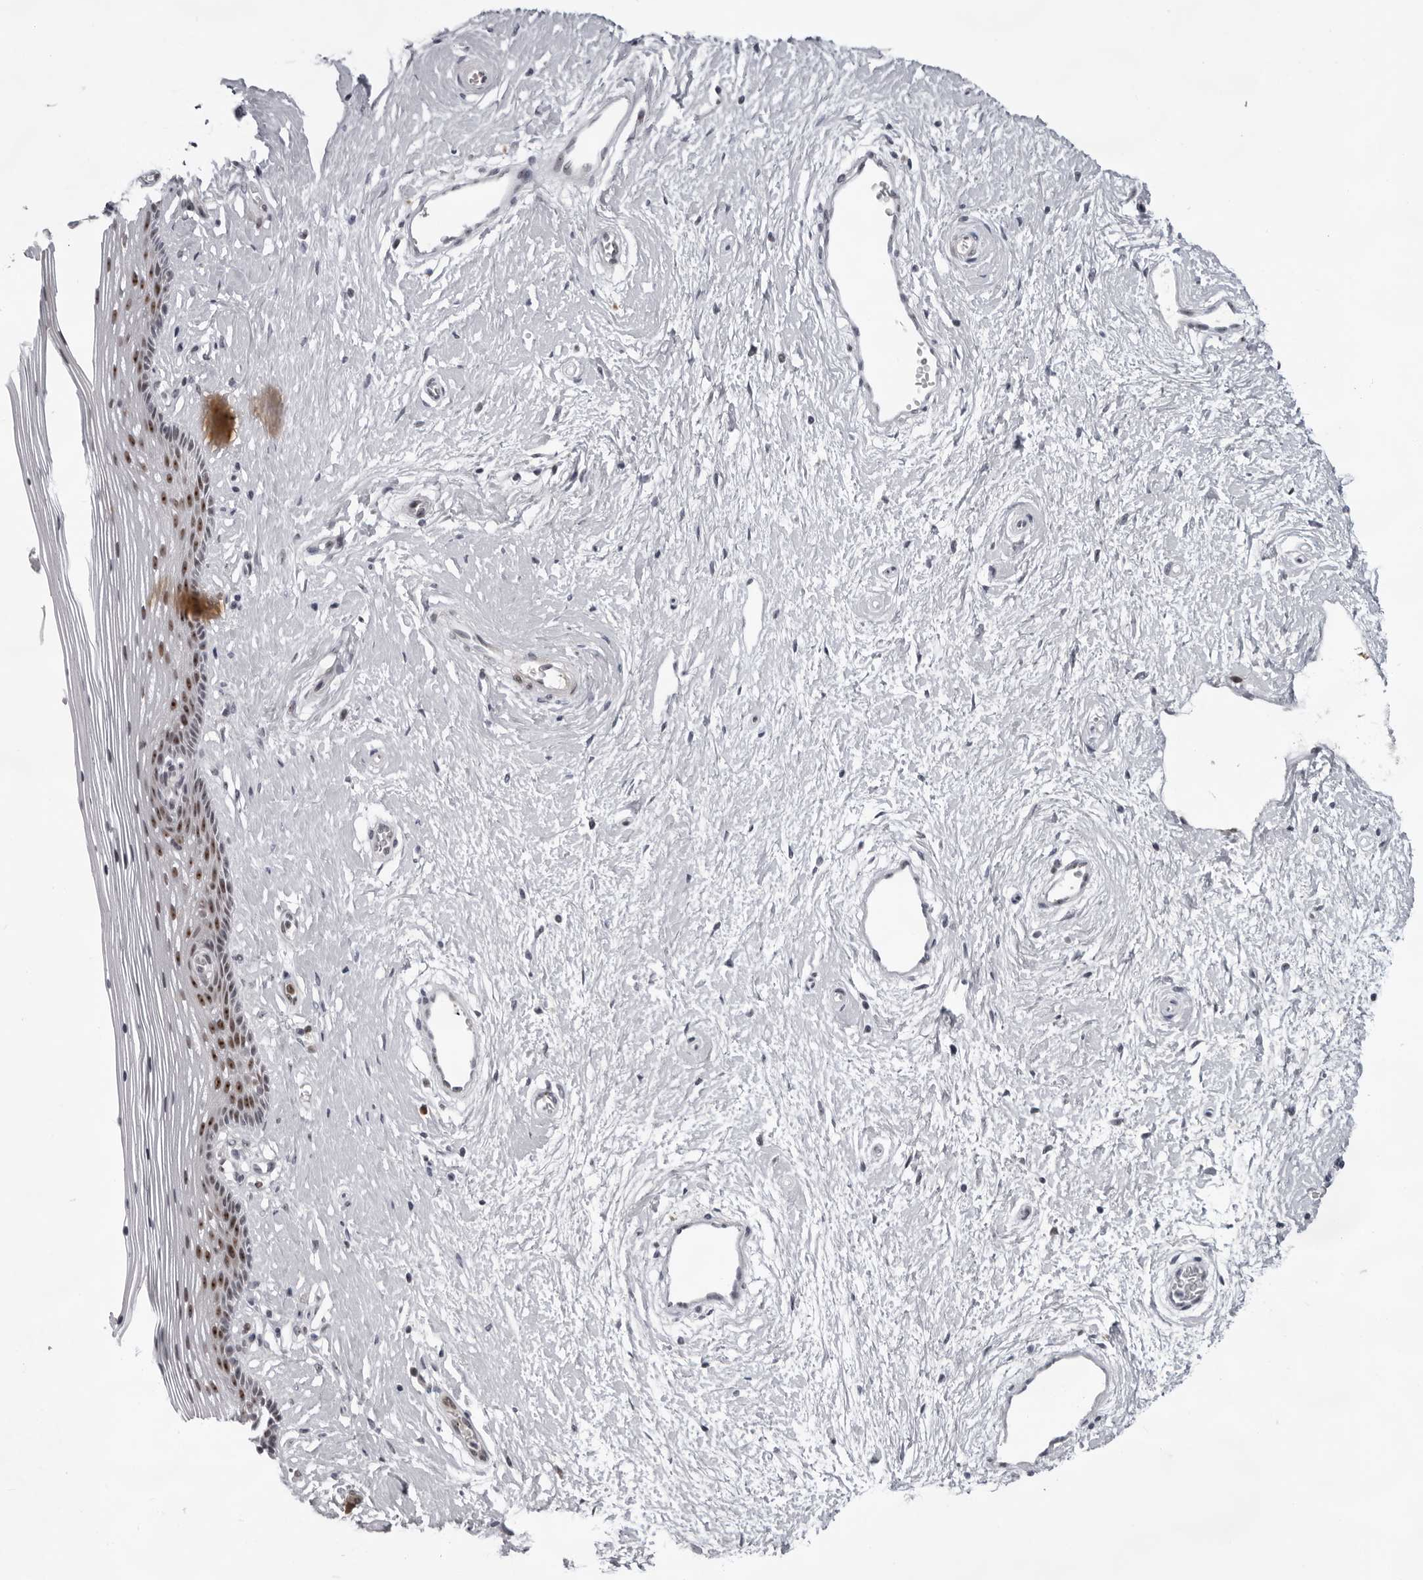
{"staining": {"intensity": "strong", "quantity": "25%-75%", "location": "nuclear"}, "tissue": "vagina", "cell_type": "Squamous epithelial cells", "image_type": "normal", "snomed": [{"axis": "morphology", "description": "Normal tissue, NOS"}, {"axis": "topography", "description": "Vagina"}], "caption": "Human vagina stained for a protein (brown) reveals strong nuclear positive staining in about 25%-75% of squamous epithelial cells.", "gene": "EXOSC10", "patient": {"sex": "female", "age": 46}}